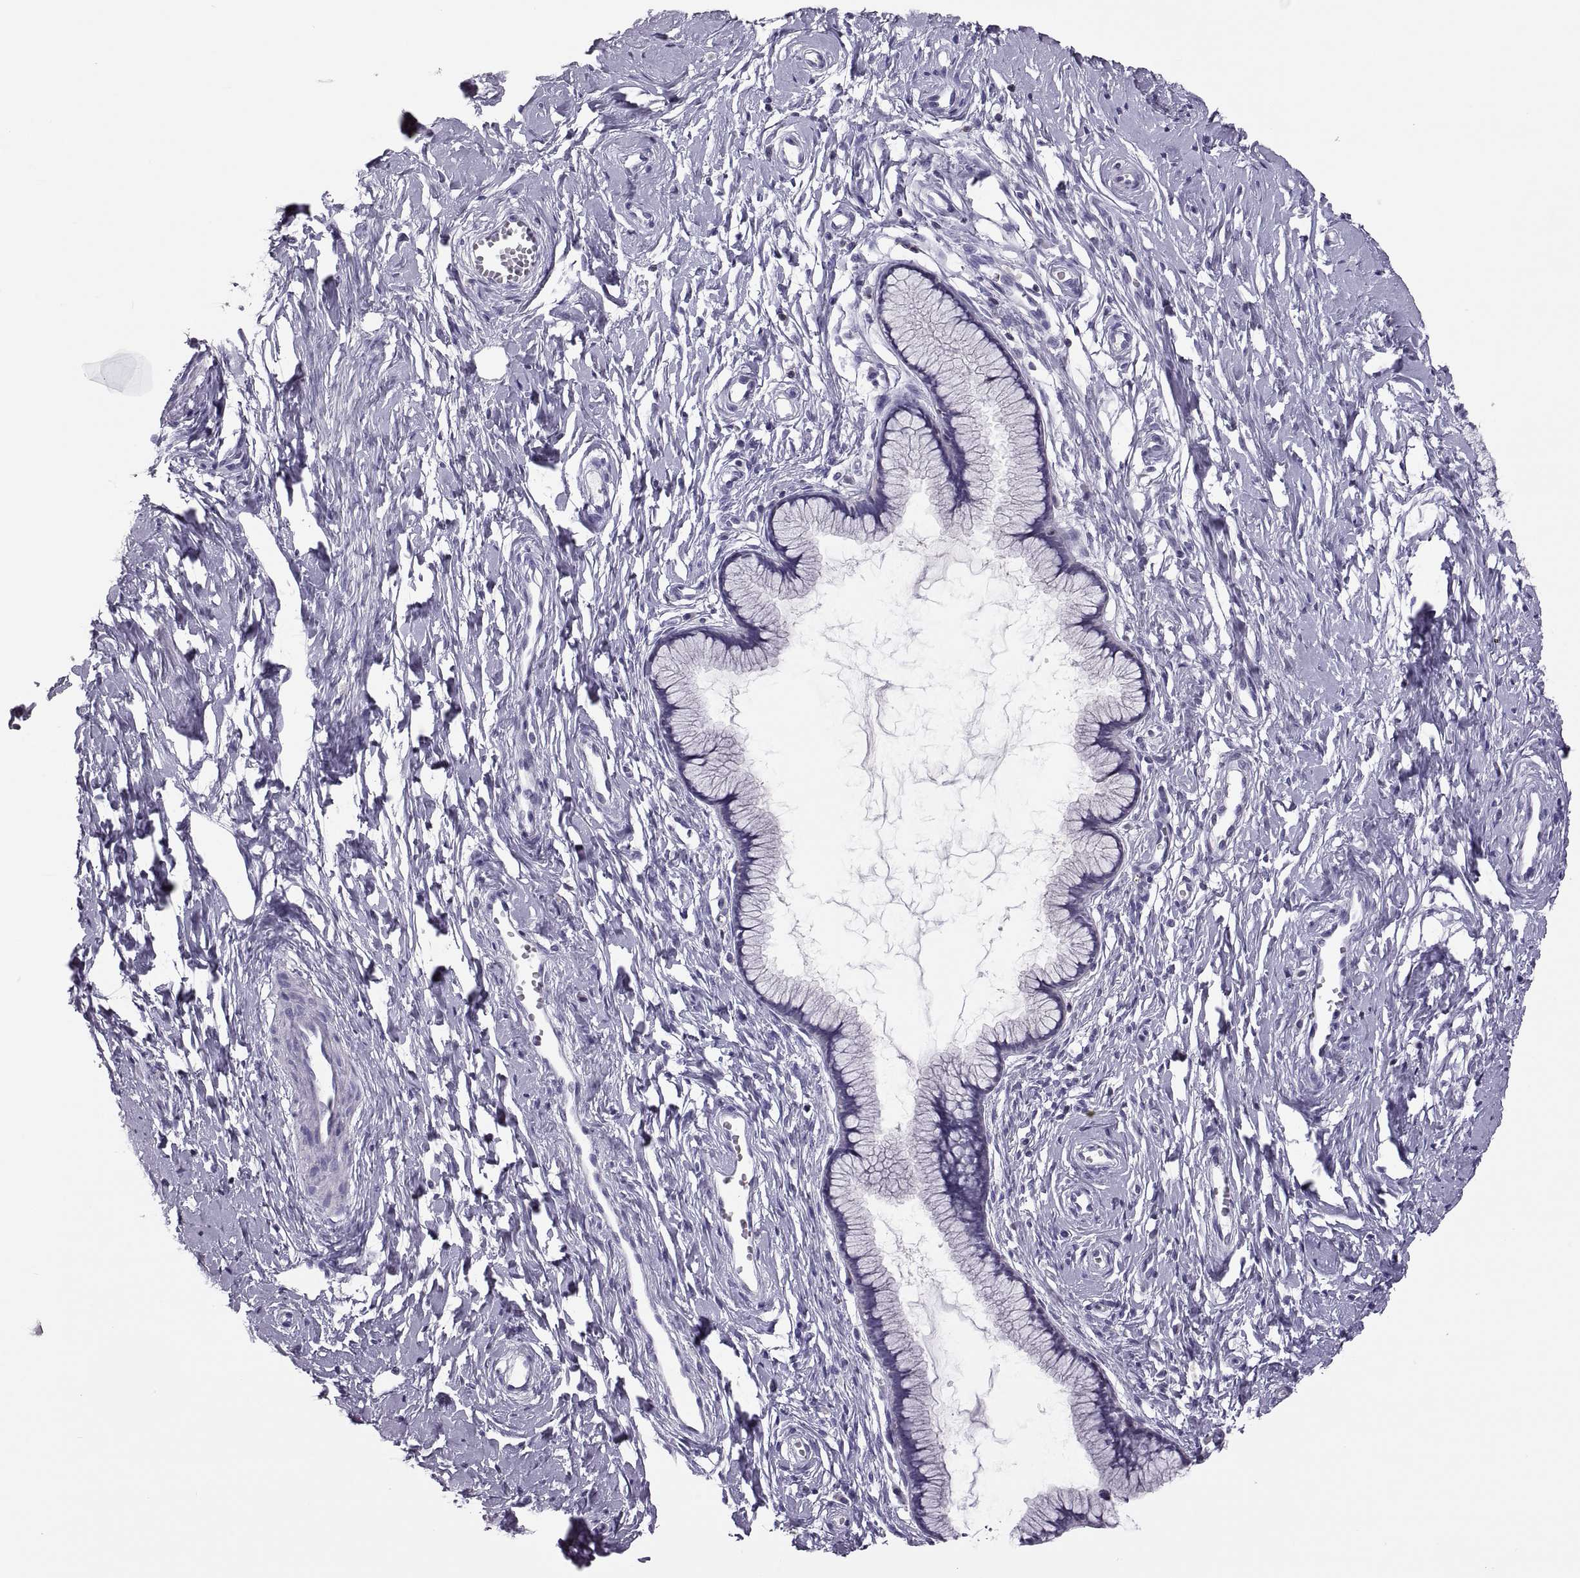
{"staining": {"intensity": "negative", "quantity": "none", "location": "none"}, "tissue": "cervix", "cell_type": "Glandular cells", "image_type": "normal", "snomed": [{"axis": "morphology", "description": "Normal tissue, NOS"}, {"axis": "topography", "description": "Cervix"}], "caption": "Human cervix stained for a protein using immunohistochemistry shows no expression in glandular cells.", "gene": "TTC21A", "patient": {"sex": "female", "age": 40}}